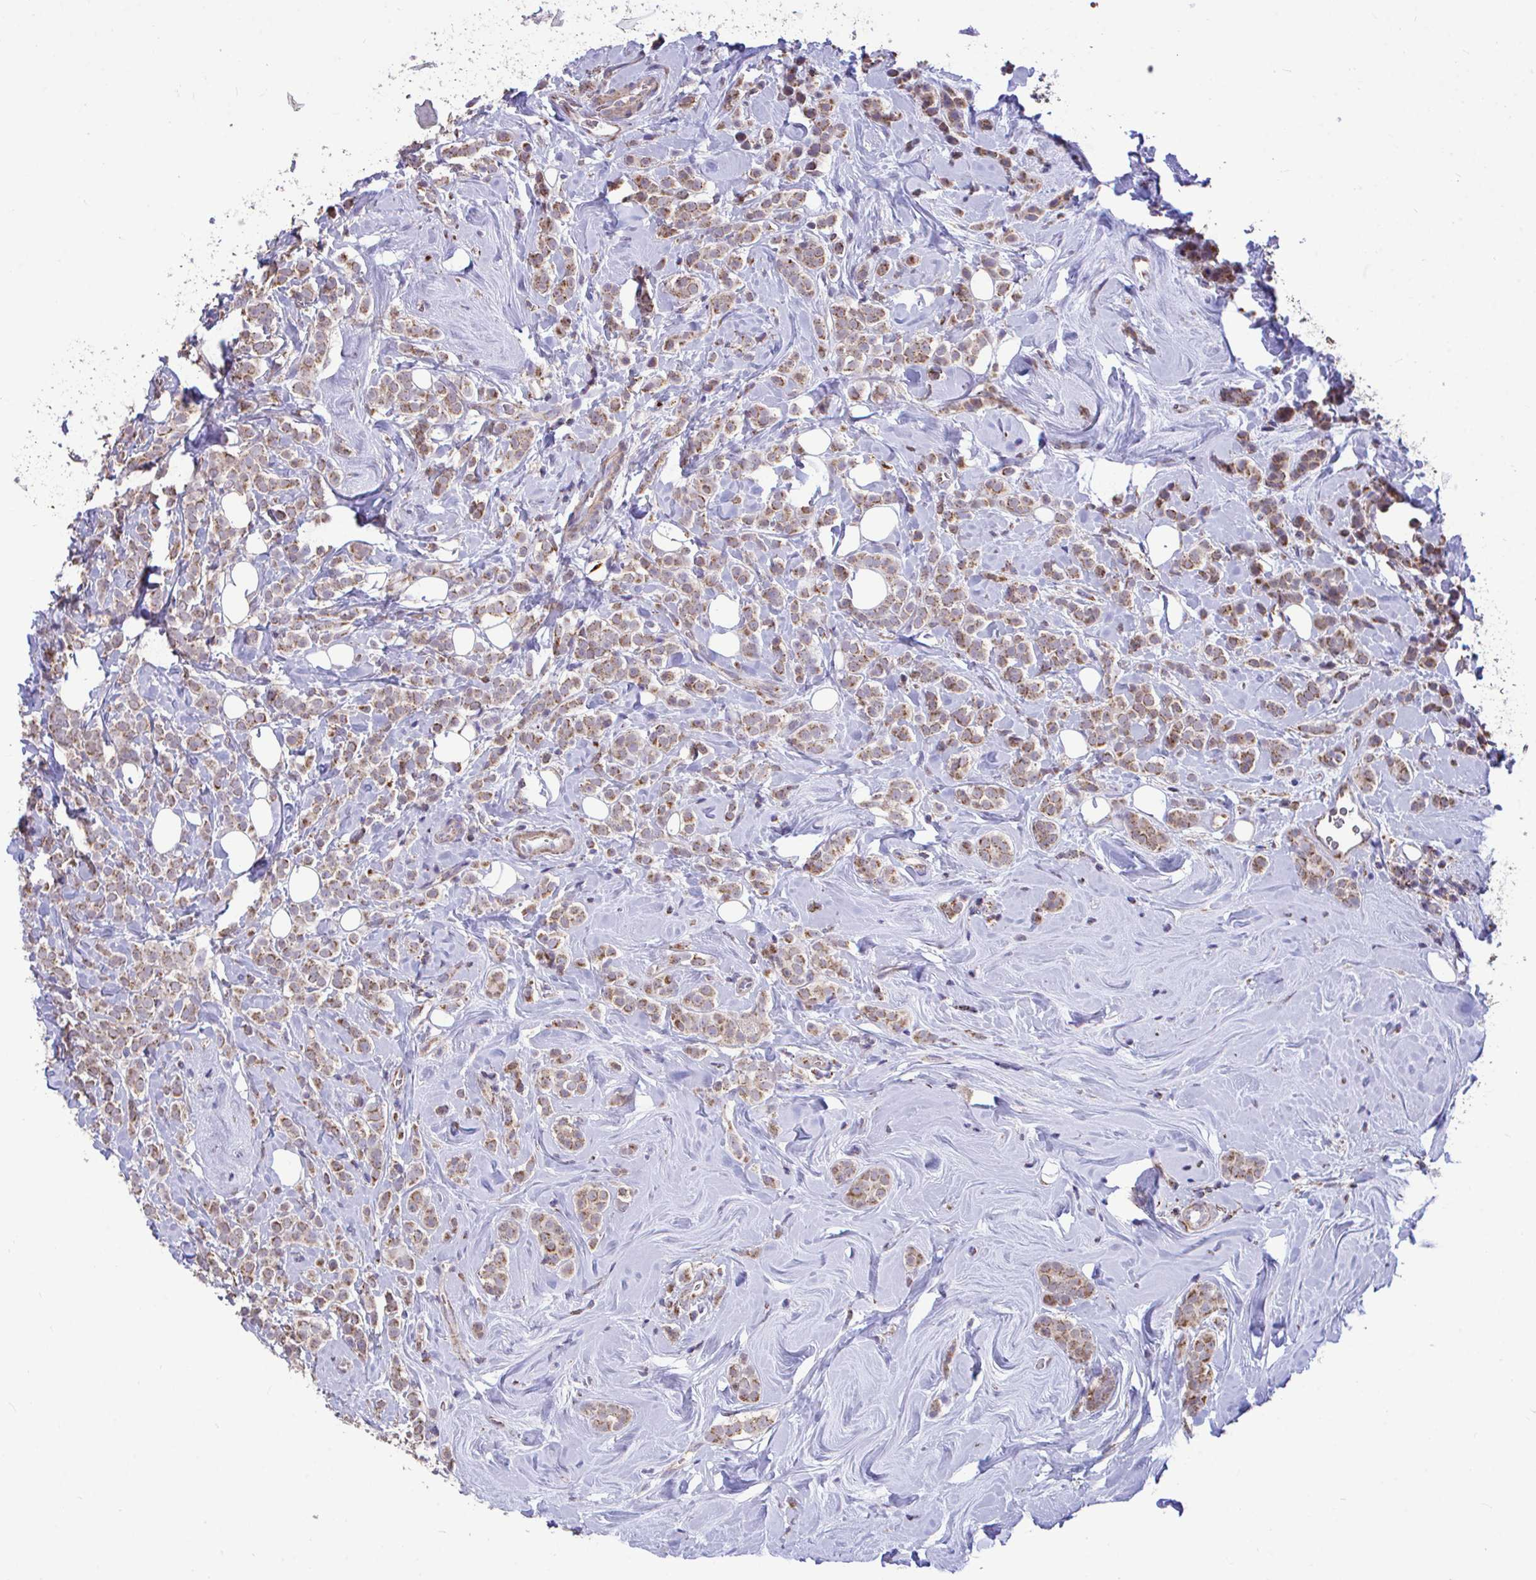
{"staining": {"intensity": "moderate", "quantity": ">75%", "location": "cytoplasmic/membranous"}, "tissue": "breast cancer", "cell_type": "Tumor cells", "image_type": "cancer", "snomed": [{"axis": "morphology", "description": "Lobular carcinoma"}, {"axis": "topography", "description": "Breast"}], "caption": "Lobular carcinoma (breast) stained with immunohistochemistry demonstrates moderate cytoplasmic/membranous expression in about >75% of tumor cells. Immunohistochemistry stains the protein of interest in brown and the nuclei are stained blue.", "gene": "SARS2", "patient": {"sex": "female", "age": 49}}